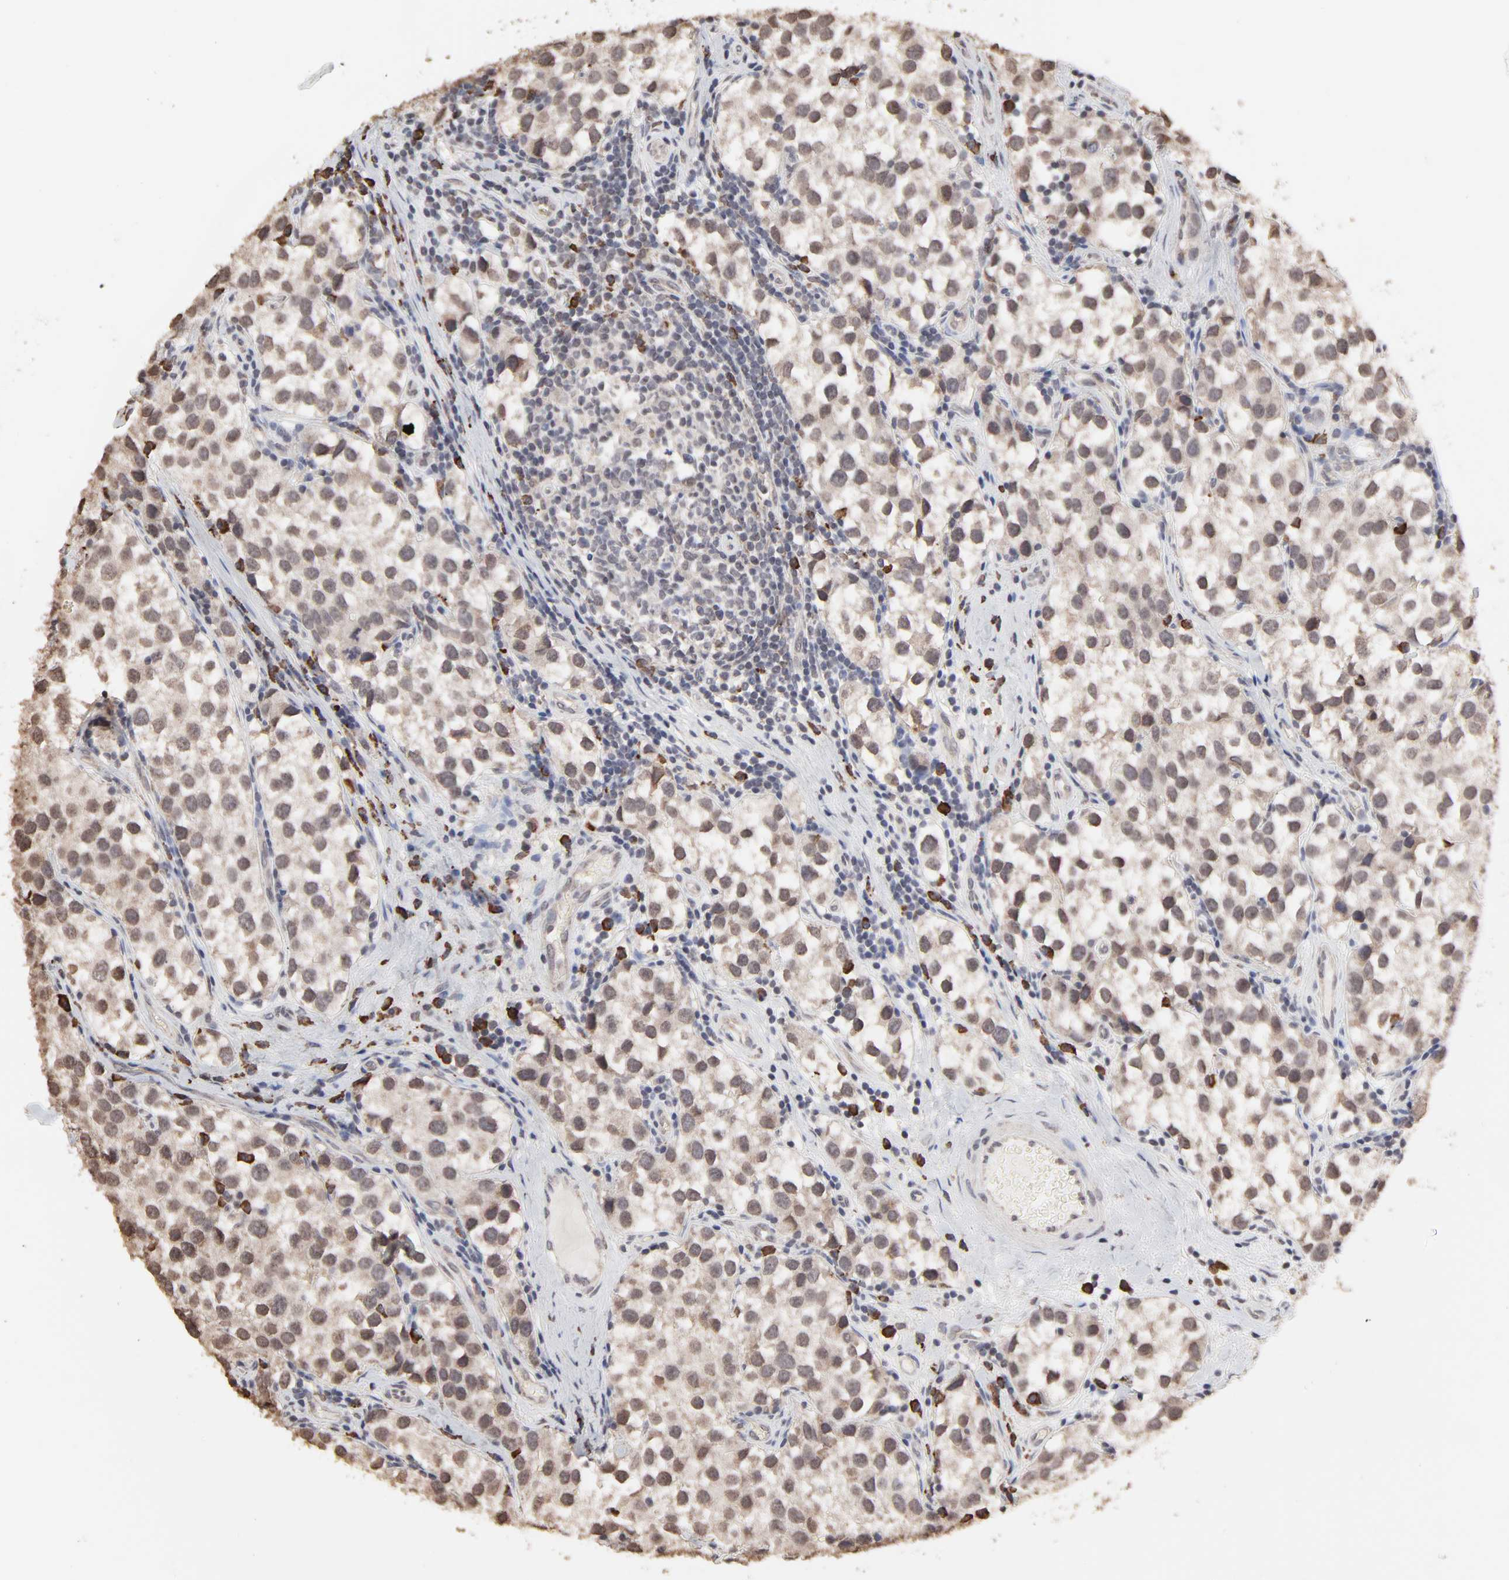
{"staining": {"intensity": "moderate", "quantity": "25%-75%", "location": "cytoplasmic/membranous,nuclear"}, "tissue": "testis cancer", "cell_type": "Tumor cells", "image_type": "cancer", "snomed": [{"axis": "morphology", "description": "Seminoma, NOS"}, {"axis": "topography", "description": "Testis"}], "caption": "Testis cancer (seminoma) stained with a brown dye displays moderate cytoplasmic/membranous and nuclear positive positivity in about 25%-75% of tumor cells.", "gene": "CHM", "patient": {"sex": "male", "age": 39}}